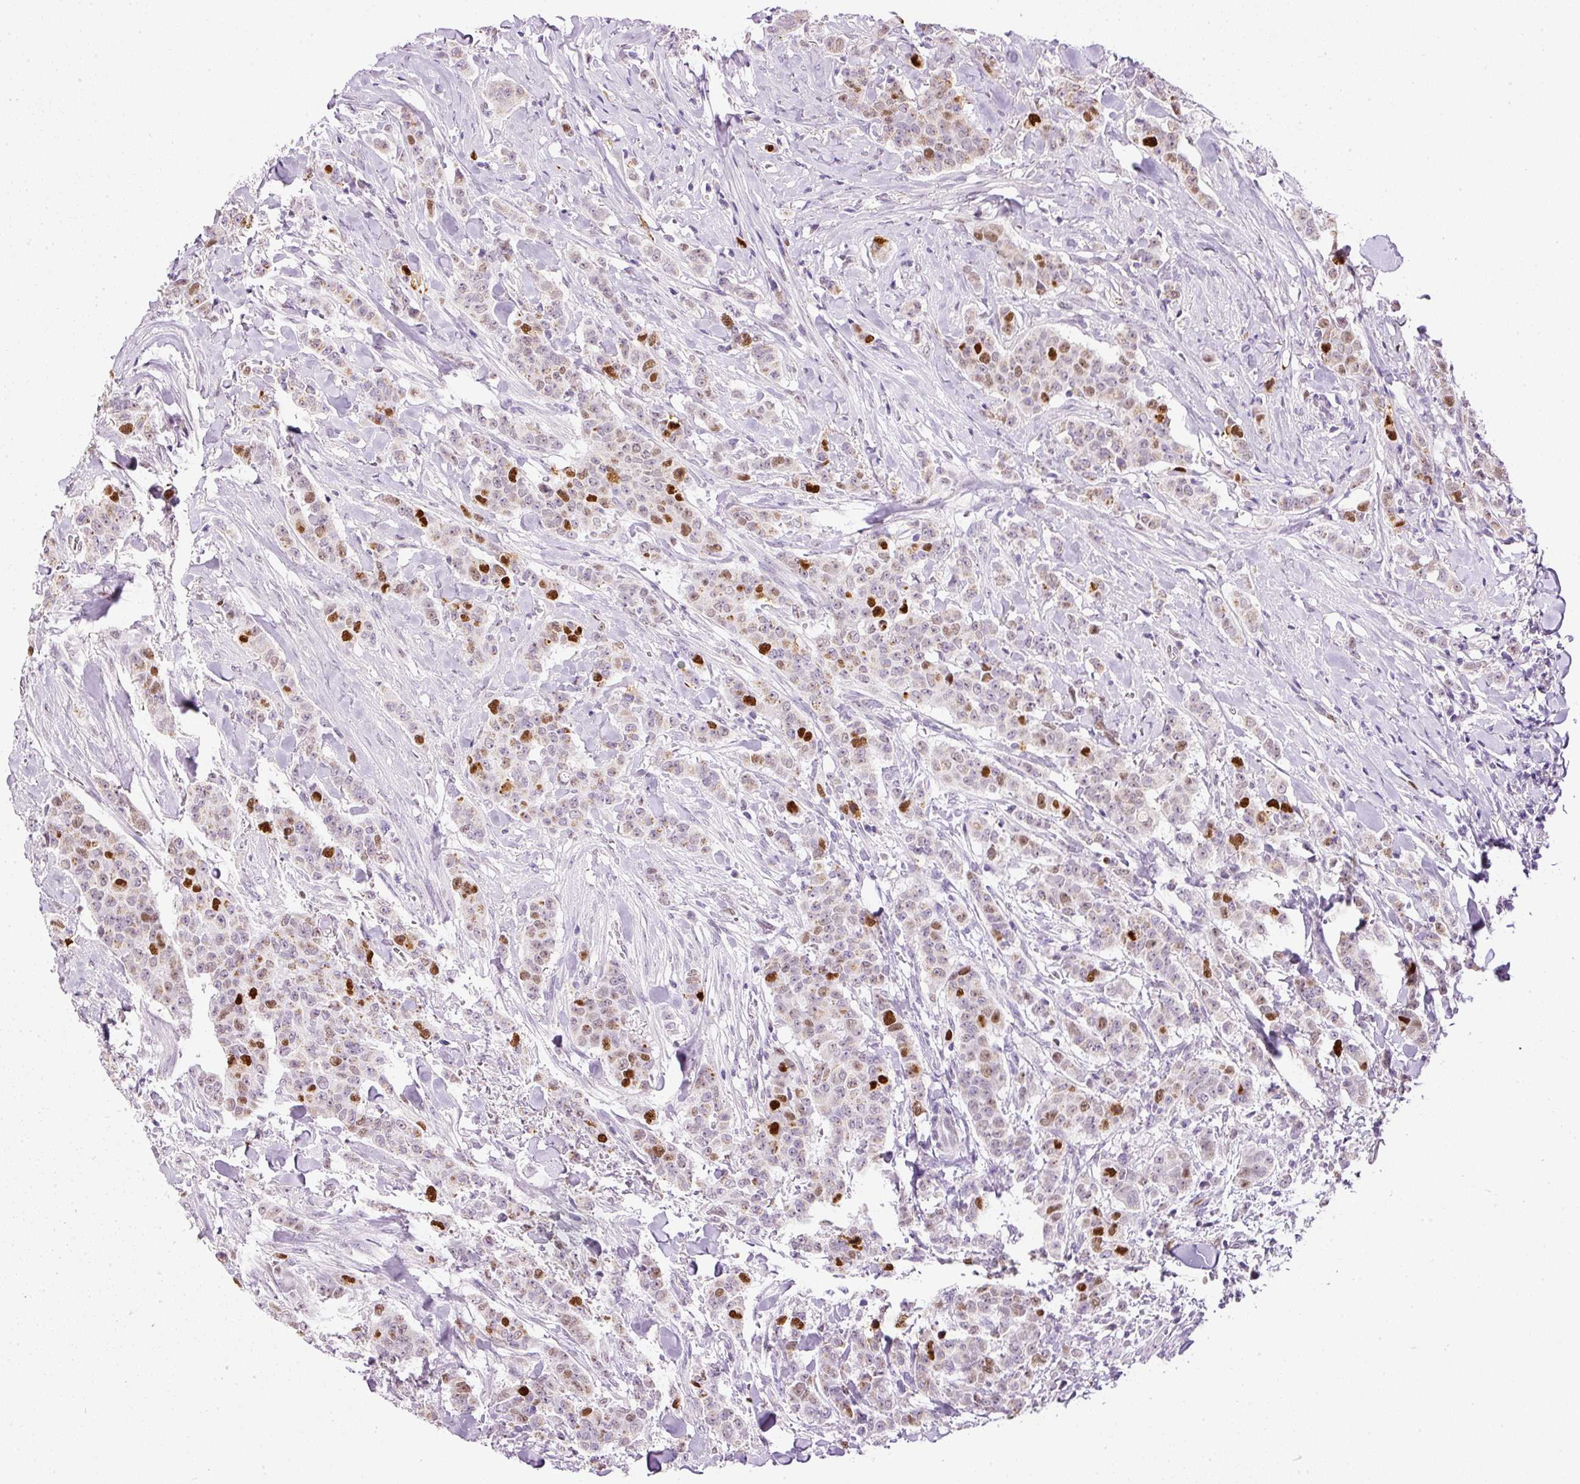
{"staining": {"intensity": "moderate", "quantity": "25%-75%", "location": "nuclear"}, "tissue": "breast cancer", "cell_type": "Tumor cells", "image_type": "cancer", "snomed": [{"axis": "morphology", "description": "Duct carcinoma"}, {"axis": "topography", "description": "Breast"}], "caption": "The micrograph shows immunohistochemical staining of breast infiltrating ductal carcinoma. There is moderate nuclear staining is seen in about 25%-75% of tumor cells. (DAB IHC with brightfield microscopy, high magnification).", "gene": "KPNA2", "patient": {"sex": "female", "age": 40}}